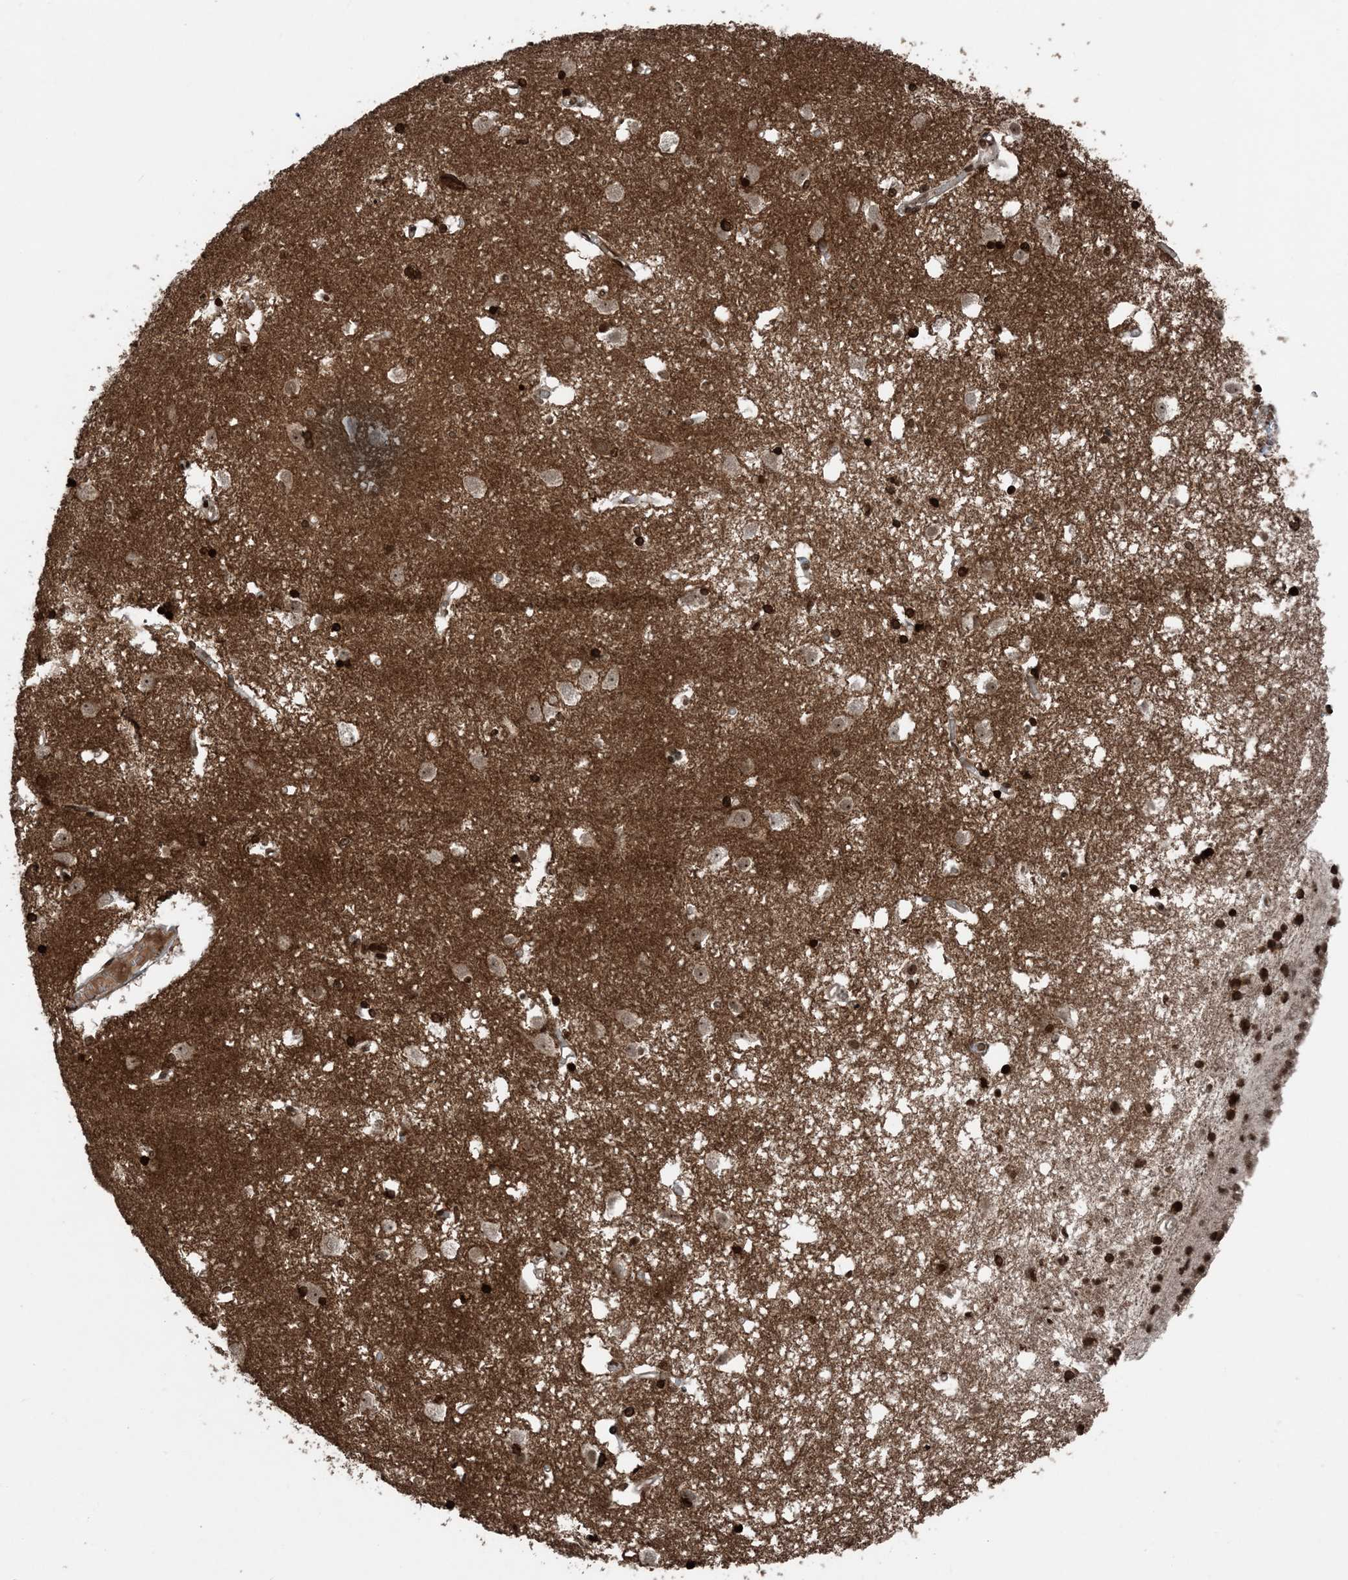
{"staining": {"intensity": "strong", "quantity": ">75%", "location": "cytoplasmic/membranous,nuclear"}, "tissue": "caudate", "cell_type": "Glial cells", "image_type": "normal", "snomed": [{"axis": "morphology", "description": "Normal tissue, NOS"}, {"axis": "topography", "description": "Lateral ventricle wall"}], "caption": "The photomicrograph demonstrates staining of unremarkable caudate, revealing strong cytoplasmic/membranous,nuclear protein expression (brown color) within glial cells.", "gene": "ZFAND2B", "patient": {"sex": "male", "age": 45}}